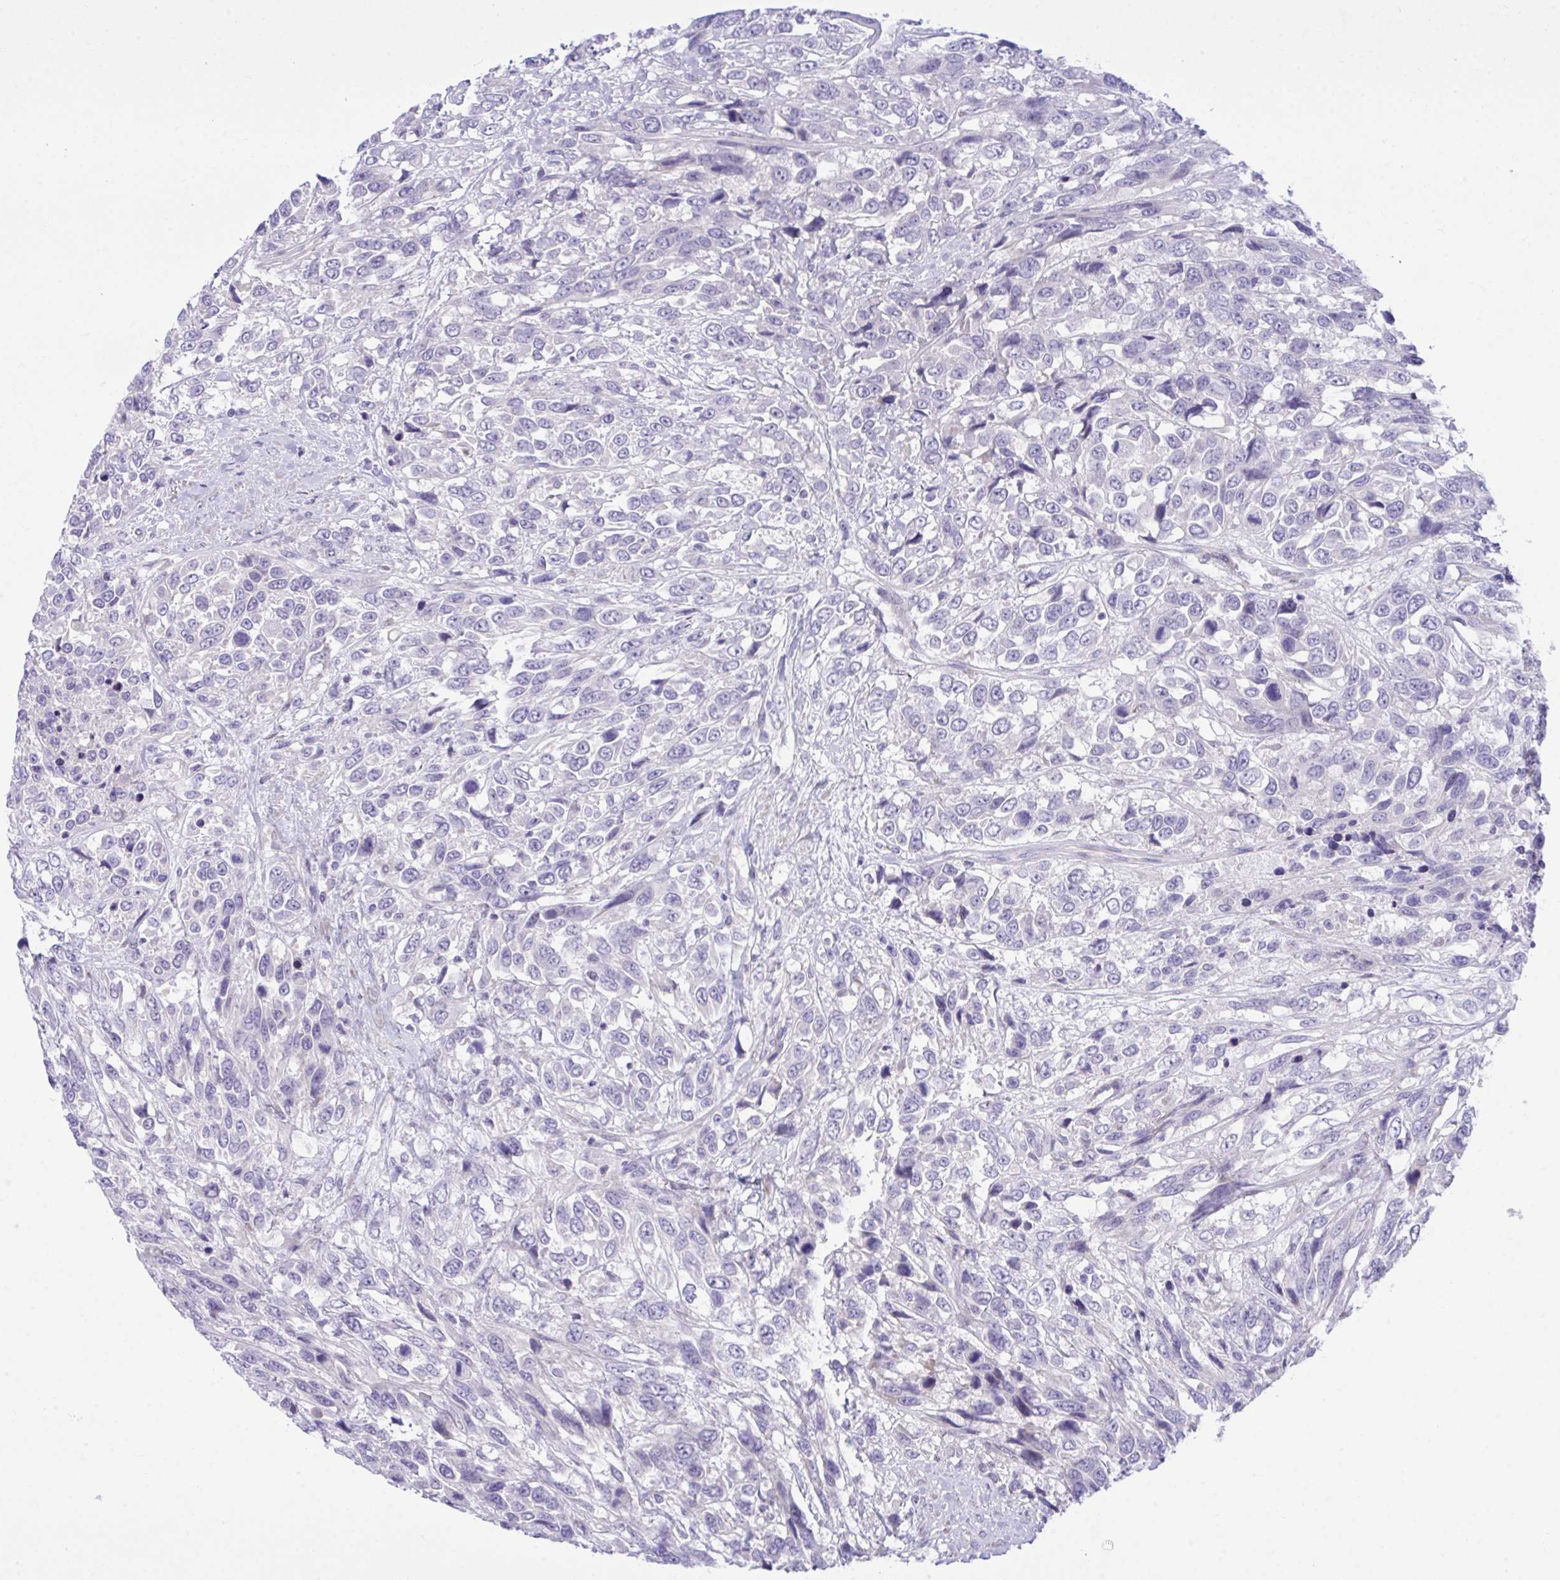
{"staining": {"intensity": "negative", "quantity": "none", "location": "none"}, "tissue": "urothelial cancer", "cell_type": "Tumor cells", "image_type": "cancer", "snomed": [{"axis": "morphology", "description": "Urothelial carcinoma, High grade"}, {"axis": "topography", "description": "Urinary bladder"}], "caption": "Immunohistochemical staining of urothelial carcinoma (high-grade) shows no significant positivity in tumor cells.", "gene": "MED9", "patient": {"sex": "female", "age": 70}}